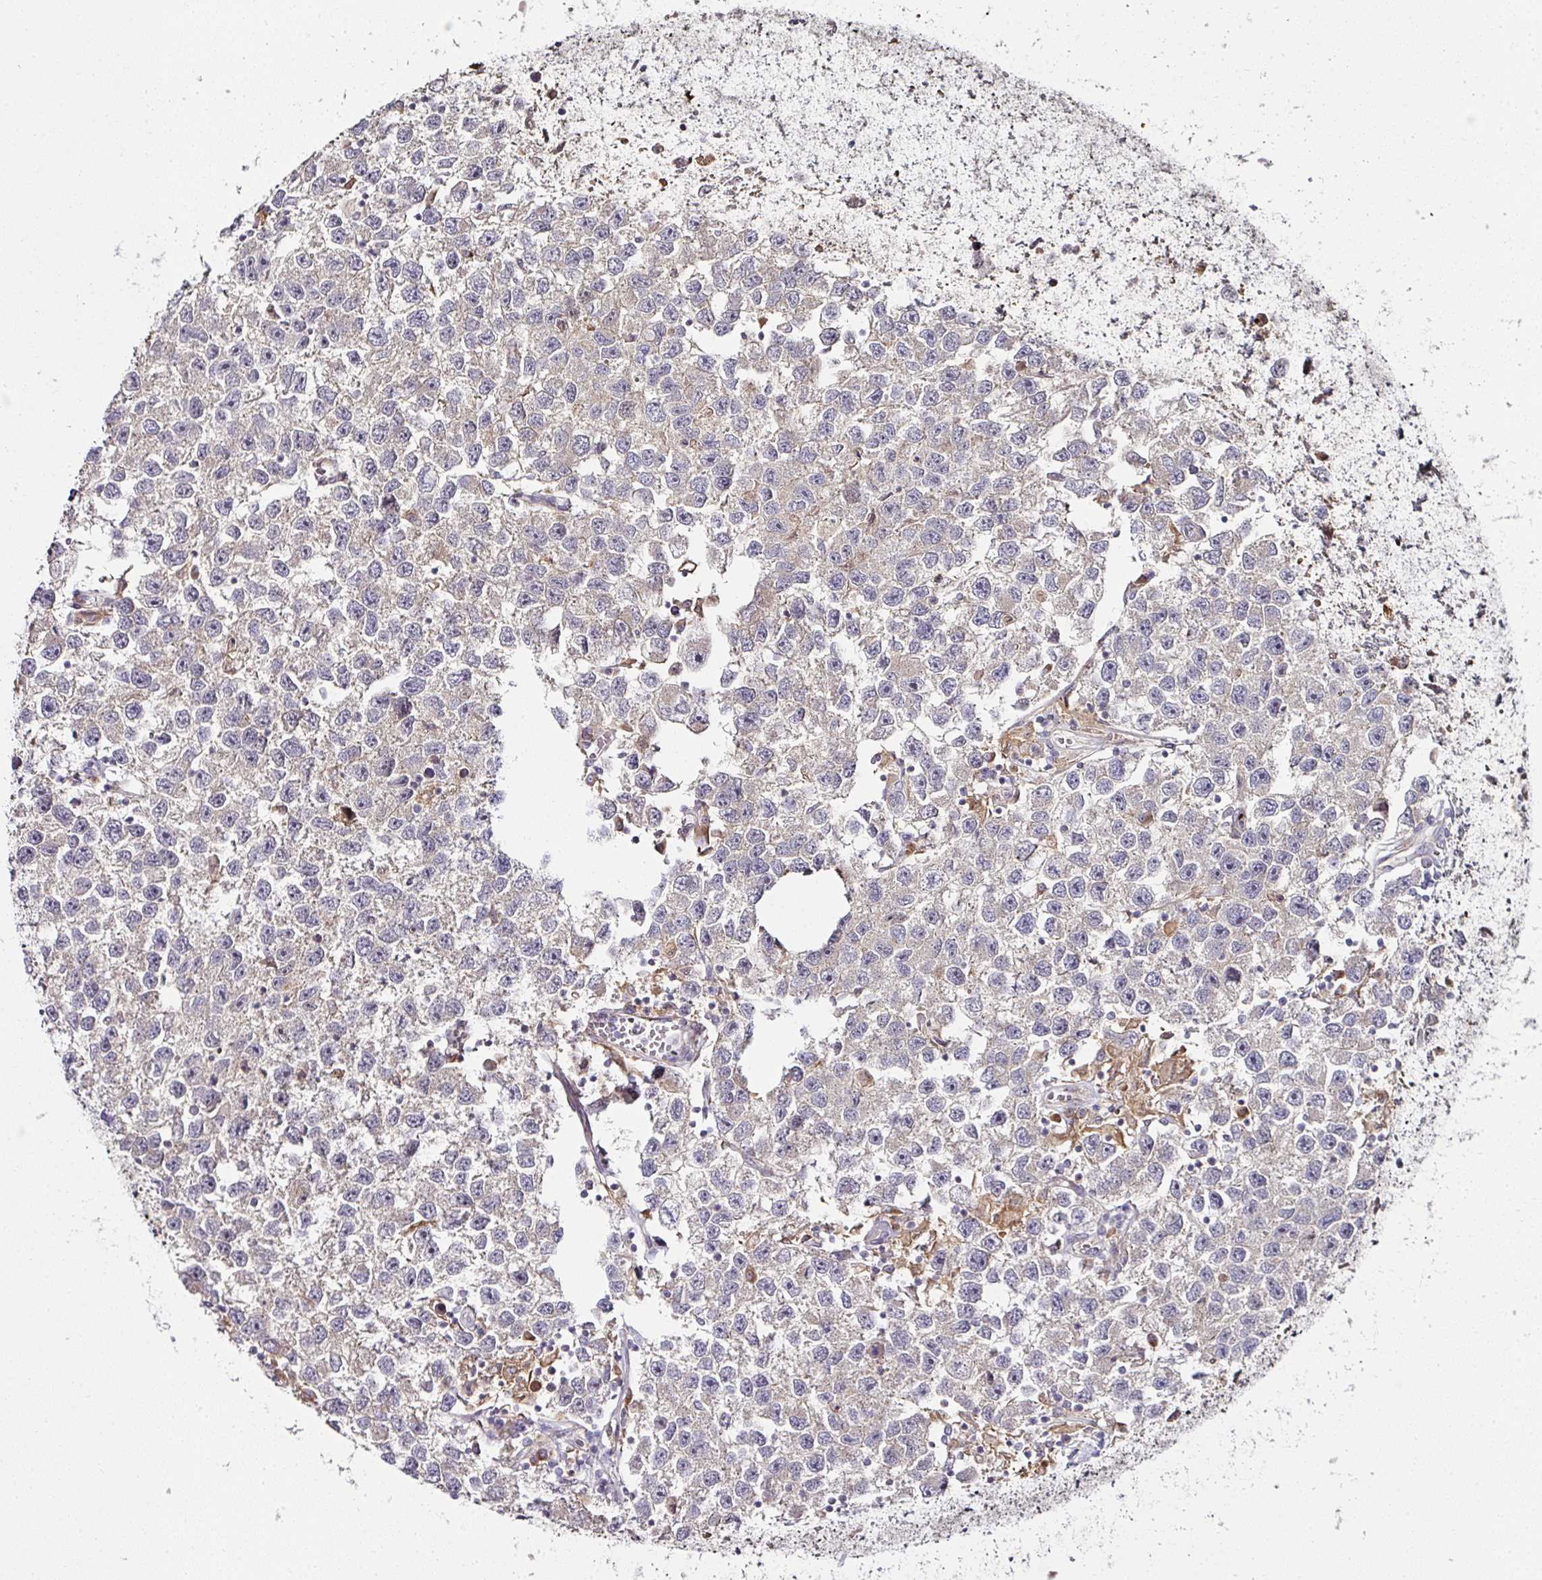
{"staining": {"intensity": "negative", "quantity": "none", "location": "none"}, "tissue": "testis cancer", "cell_type": "Tumor cells", "image_type": "cancer", "snomed": [{"axis": "morphology", "description": "Seminoma, NOS"}, {"axis": "topography", "description": "Testis"}], "caption": "High magnification brightfield microscopy of testis cancer stained with DAB (3,3'-diaminobenzidine) (brown) and counterstained with hematoxylin (blue): tumor cells show no significant positivity.", "gene": "CTDSP2", "patient": {"sex": "male", "age": 26}}